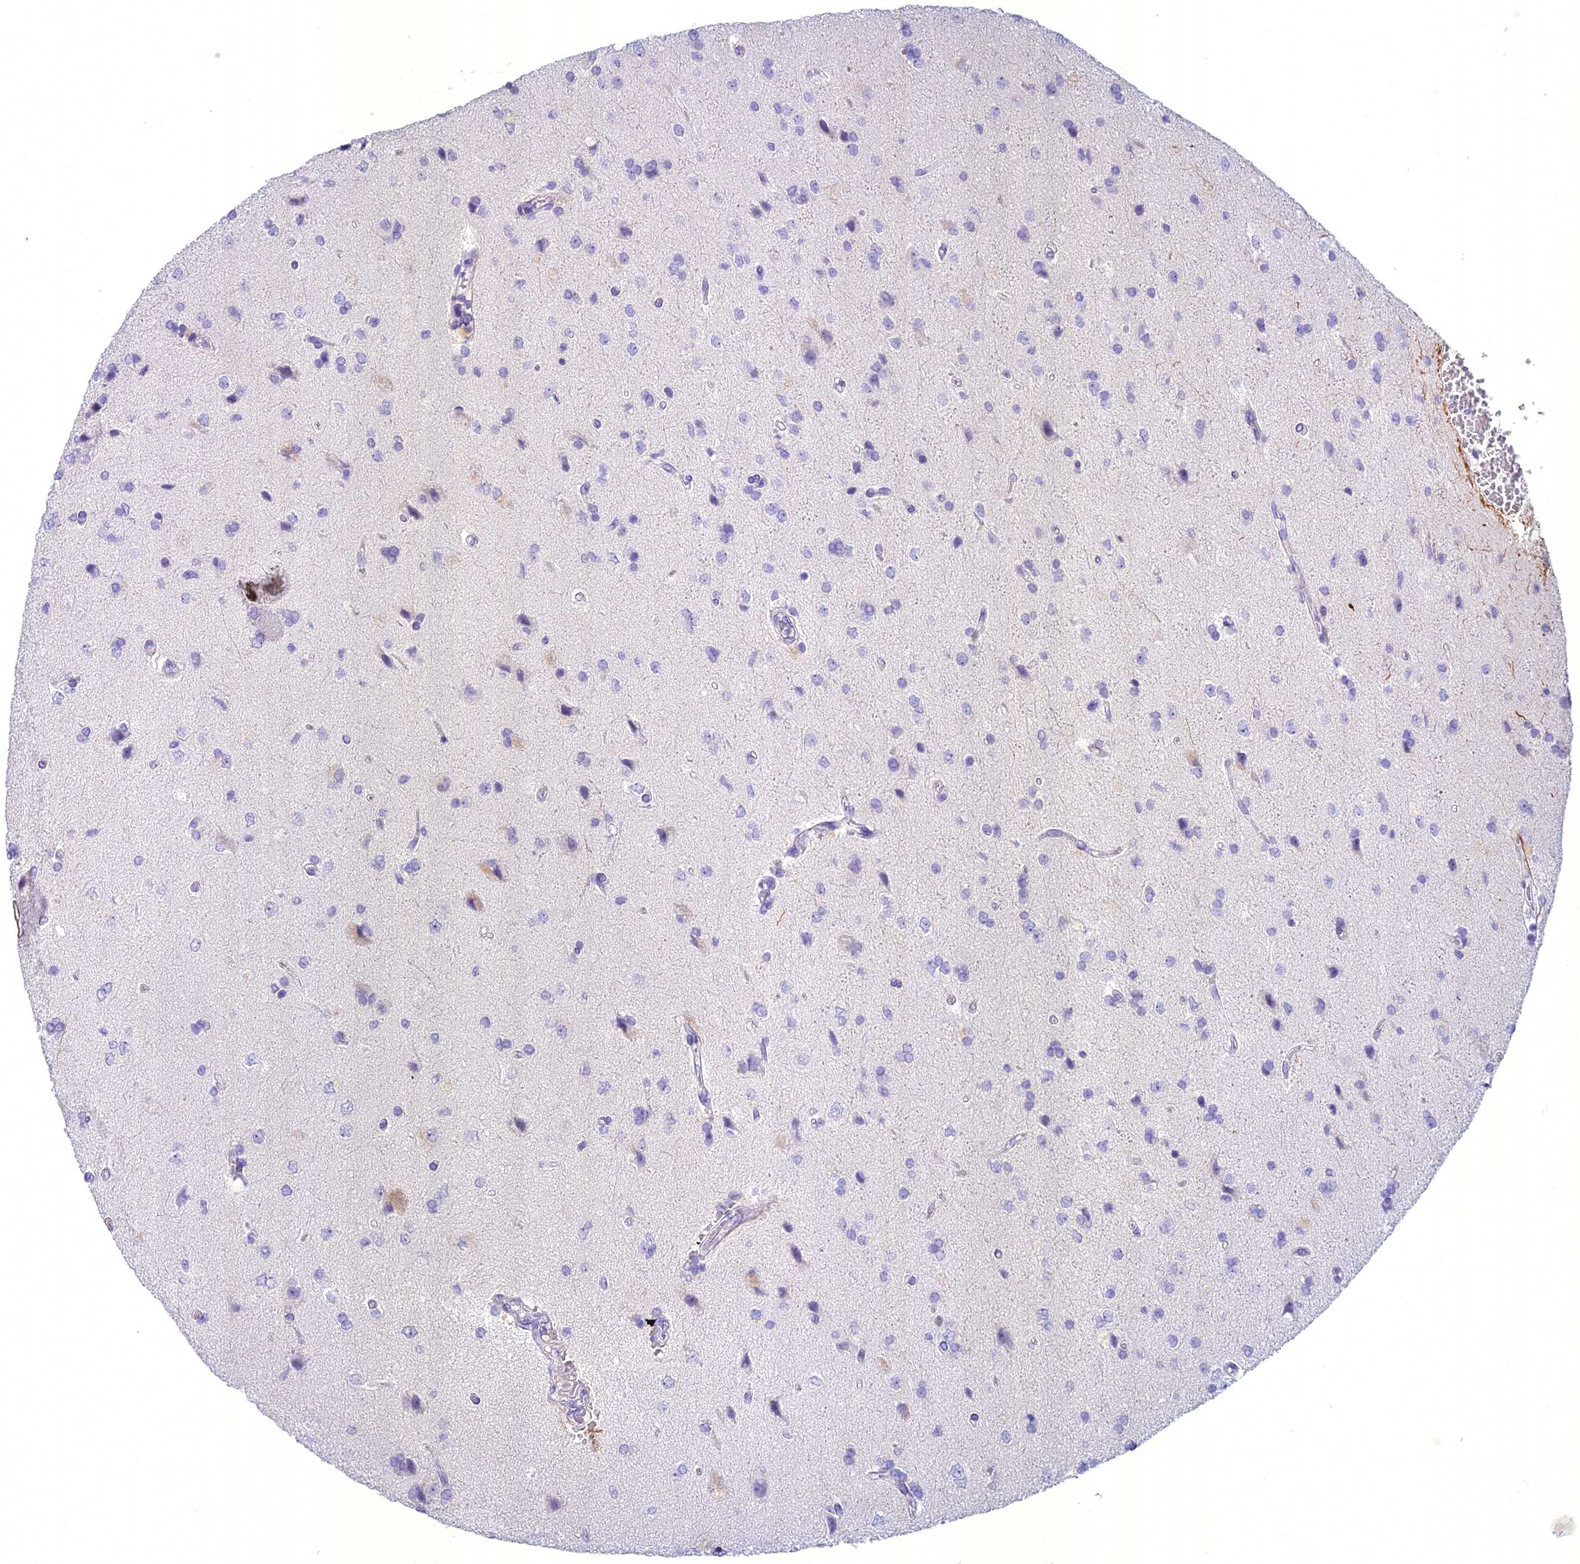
{"staining": {"intensity": "negative", "quantity": "none", "location": "none"}, "tissue": "glioma", "cell_type": "Tumor cells", "image_type": "cancer", "snomed": [{"axis": "morphology", "description": "Glioma, malignant, High grade"}, {"axis": "topography", "description": "Brain"}], "caption": "High magnification brightfield microscopy of malignant high-grade glioma stained with DAB (3,3'-diaminobenzidine) (brown) and counterstained with hematoxylin (blue): tumor cells show no significant positivity.", "gene": "UNC80", "patient": {"sex": "male", "age": 56}}